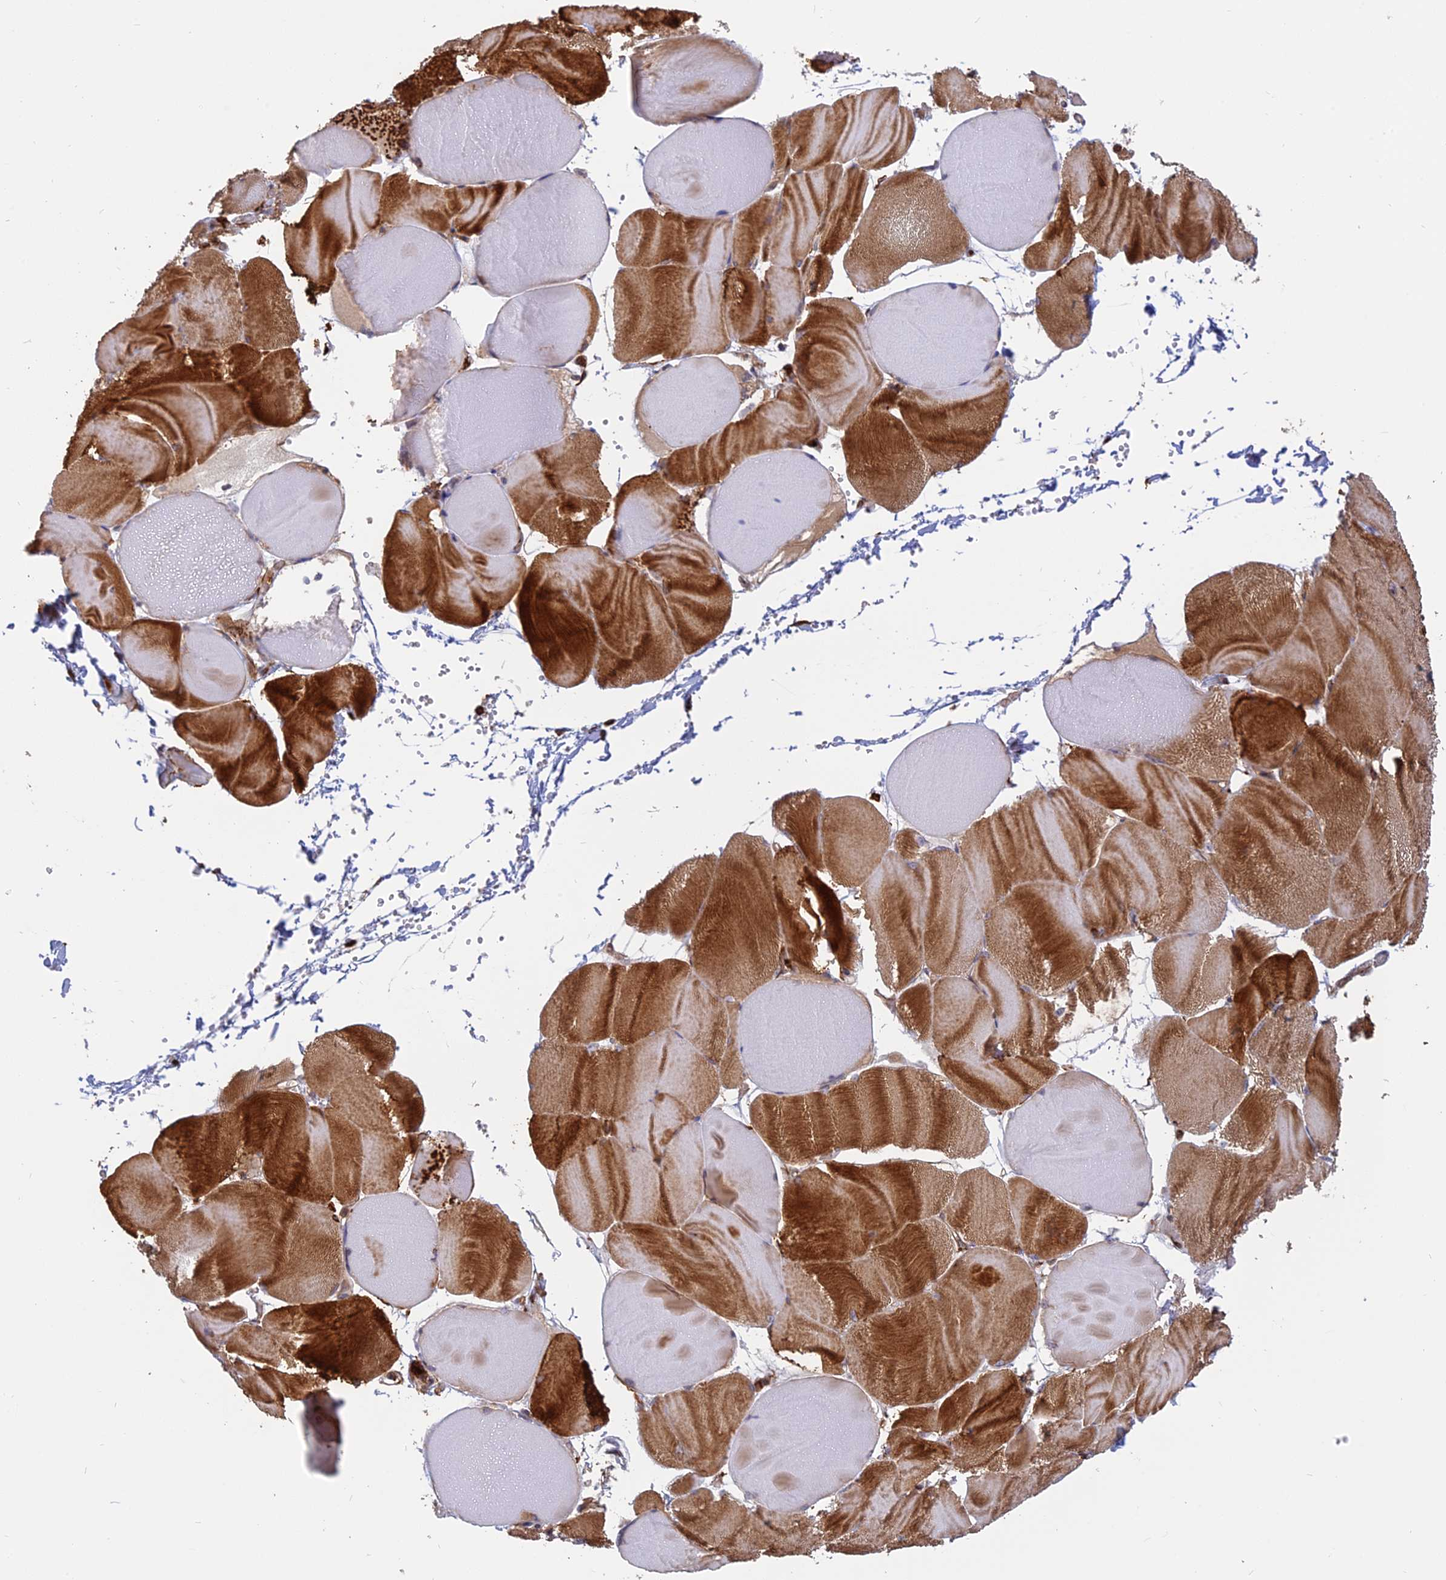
{"staining": {"intensity": "moderate", "quantity": ">75%", "location": "cytoplasmic/membranous"}, "tissue": "skeletal muscle", "cell_type": "Myocytes", "image_type": "normal", "snomed": [{"axis": "morphology", "description": "Normal tissue, NOS"}, {"axis": "morphology", "description": "Basal cell carcinoma"}, {"axis": "topography", "description": "Skeletal muscle"}], "caption": "Protein expression by immunohistochemistry demonstrates moderate cytoplasmic/membranous staining in approximately >75% of myocytes in benign skeletal muscle. Using DAB (3,3'-diaminobenzidine) (brown) and hematoxylin (blue) stains, captured at high magnification using brightfield microscopy.", "gene": "PHLDB3", "patient": {"sex": "female", "age": 64}}